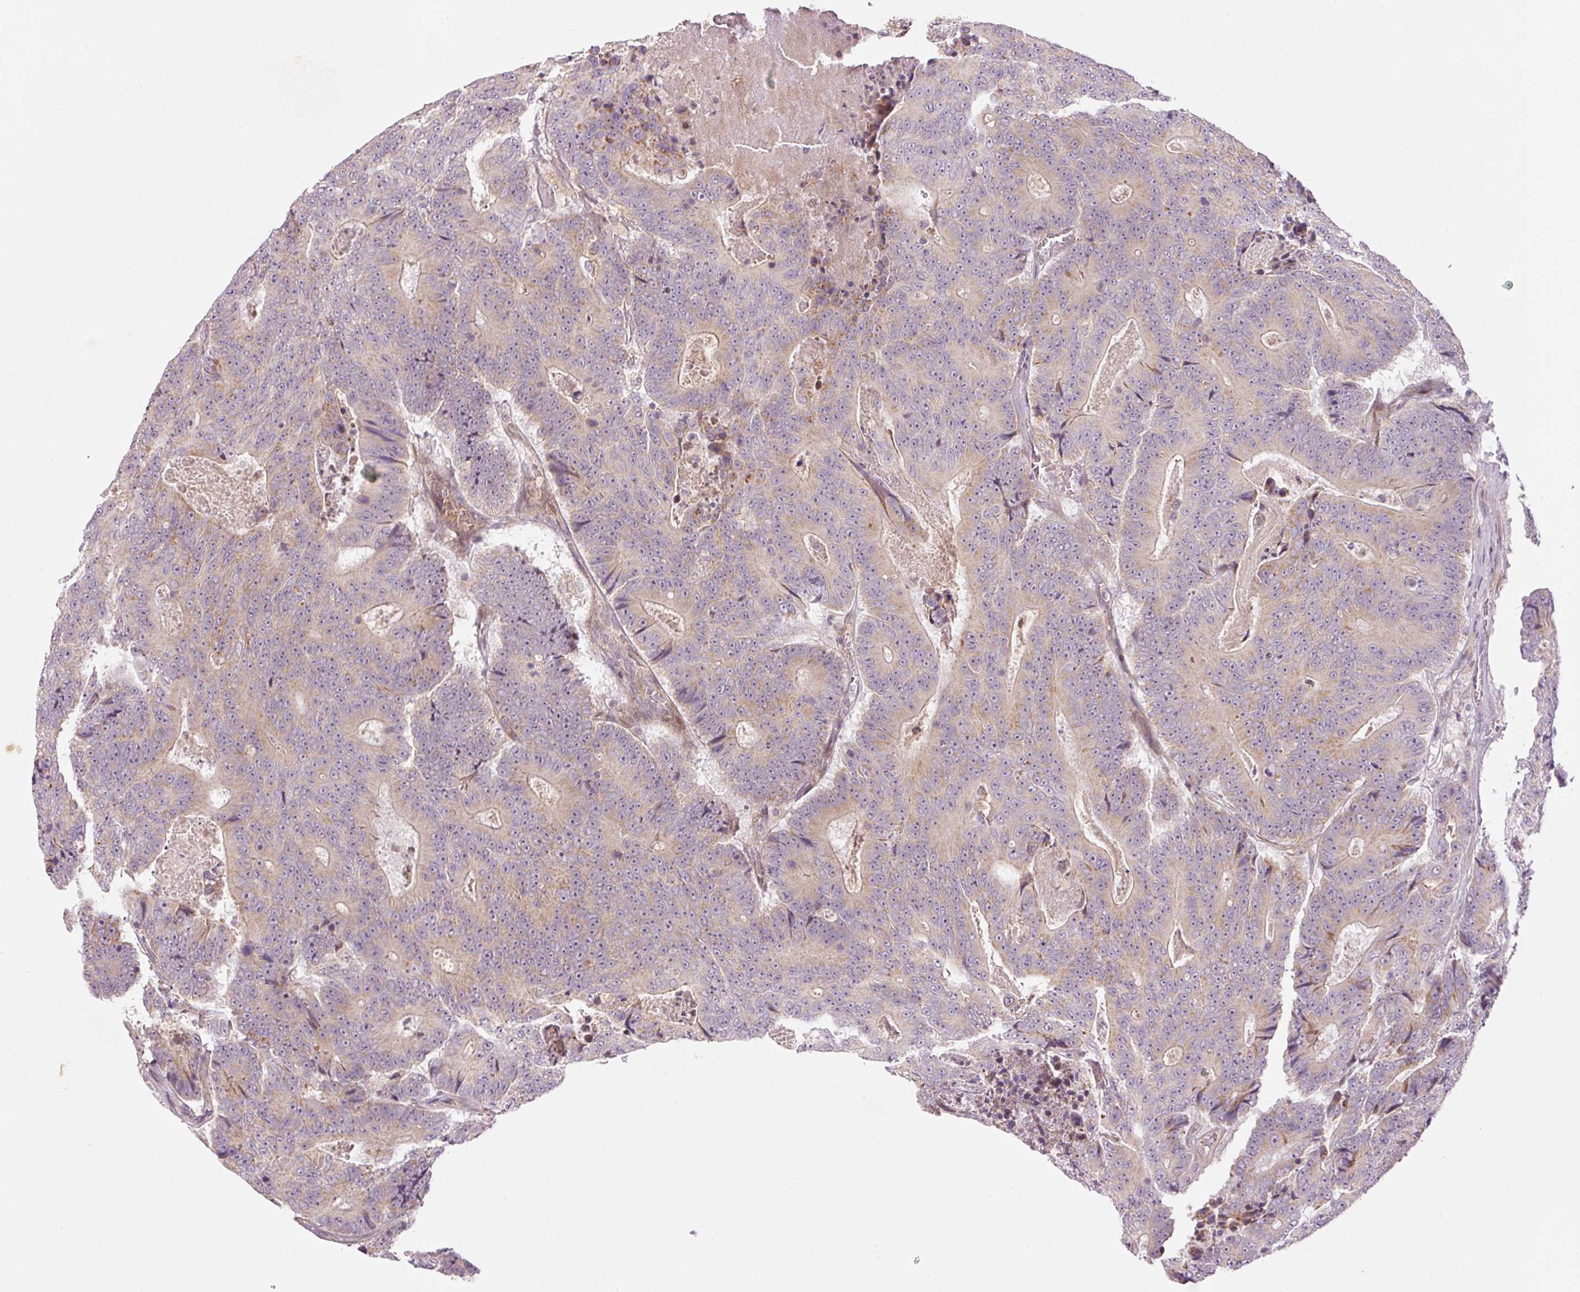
{"staining": {"intensity": "negative", "quantity": "none", "location": "none"}, "tissue": "colorectal cancer", "cell_type": "Tumor cells", "image_type": "cancer", "snomed": [{"axis": "morphology", "description": "Adenocarcinoma, NOS"}, {"axis": "topography", "description": "Colon"}], "caption": "Tumor cells are negative for brown protein staining in colorectal cancer.", "gene": "SLC29A3", "patient": {"sex": "male", "age": 83}}